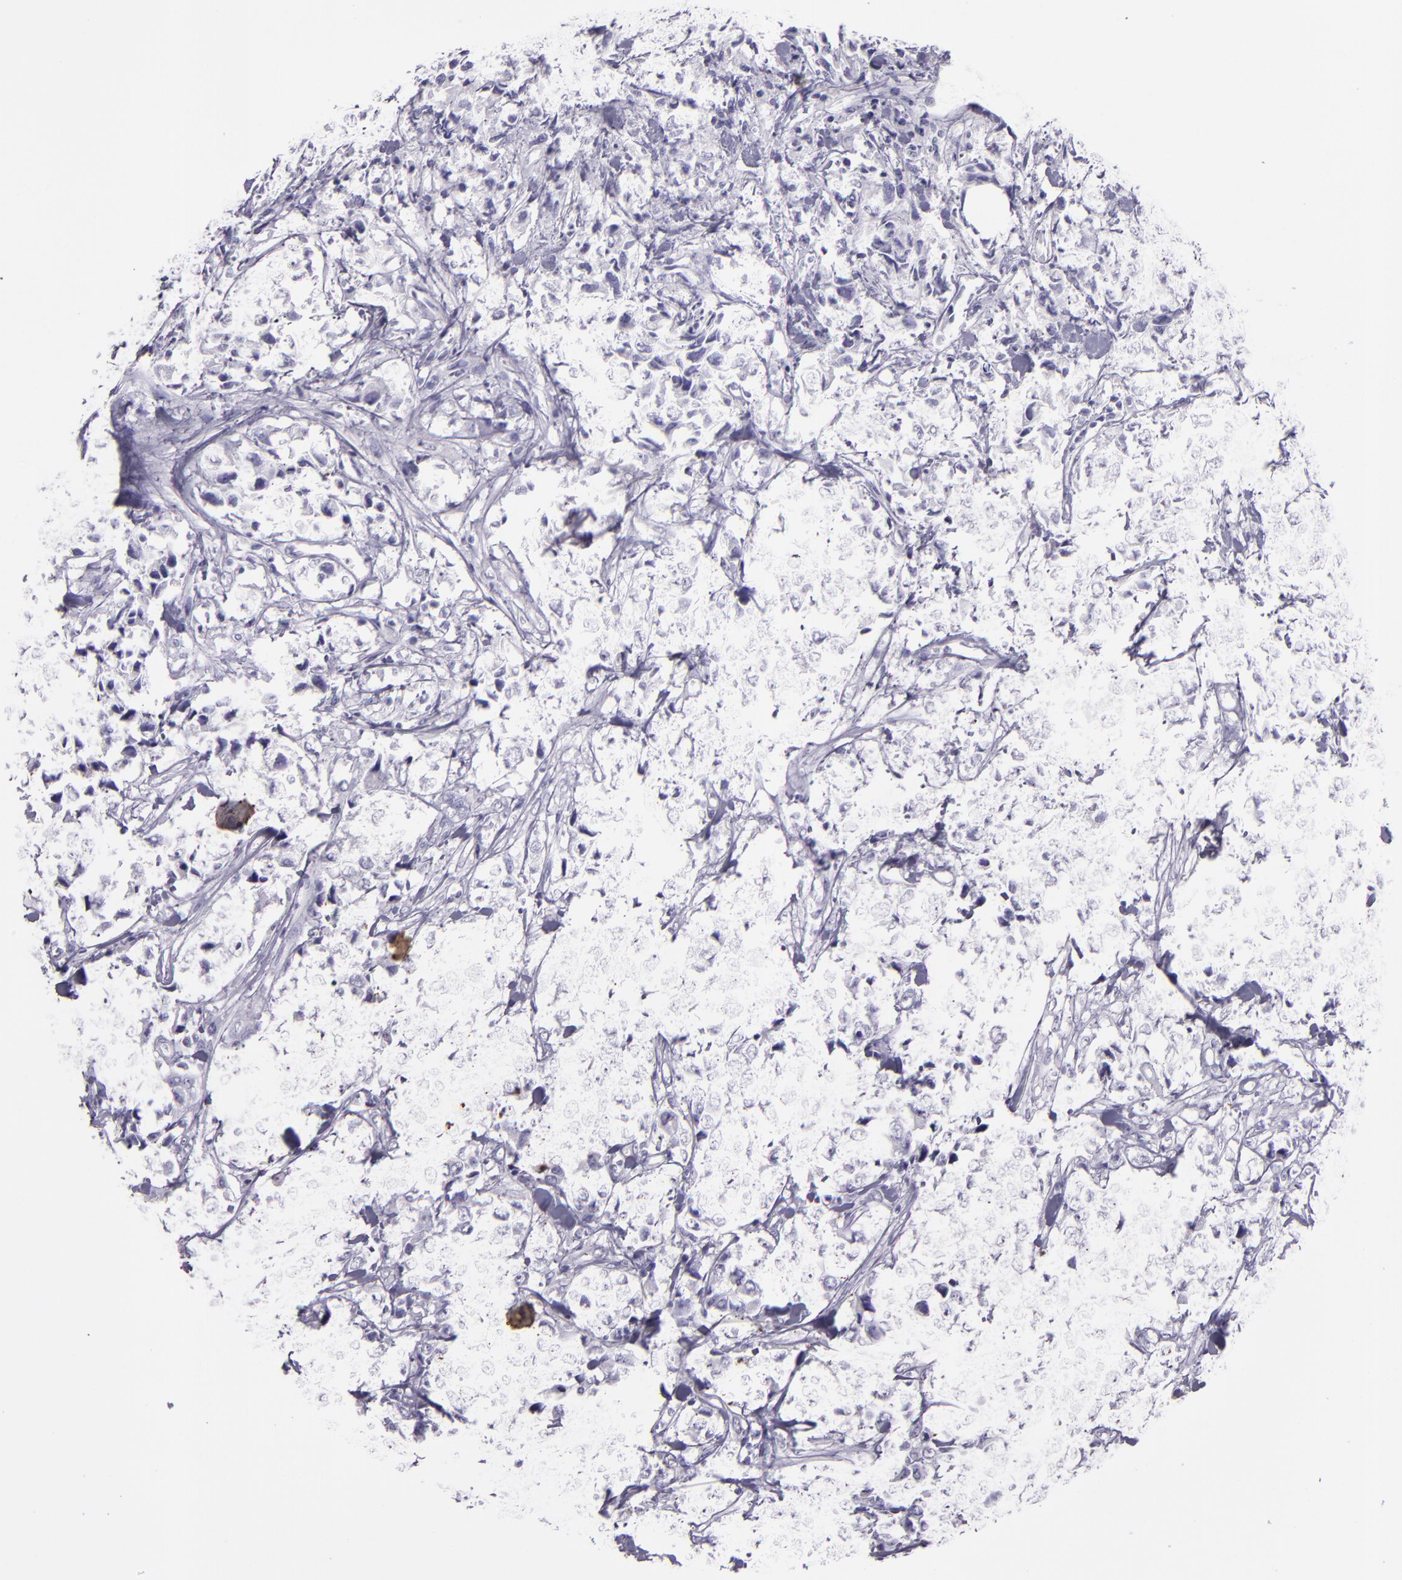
{"staining": {"intensity": "negative", "quantity": "none", "location": "none"}, "tissue": "urothelial cancer", "cell_type": "Tumor cells", "image_type": "cancer", "snomed": [{"axis": "morphology", "description": "Urothelial carcinoma, High grade"}, {"axis": "topography", "description": "Urinary bladder"}], "caption": "This is a micrograph of IHC staining of high-grade urothelial carcinoma, which shows no expression in tumor cells.", "gene": "CR2", "patient": {"sex": "female", "age": 75}}